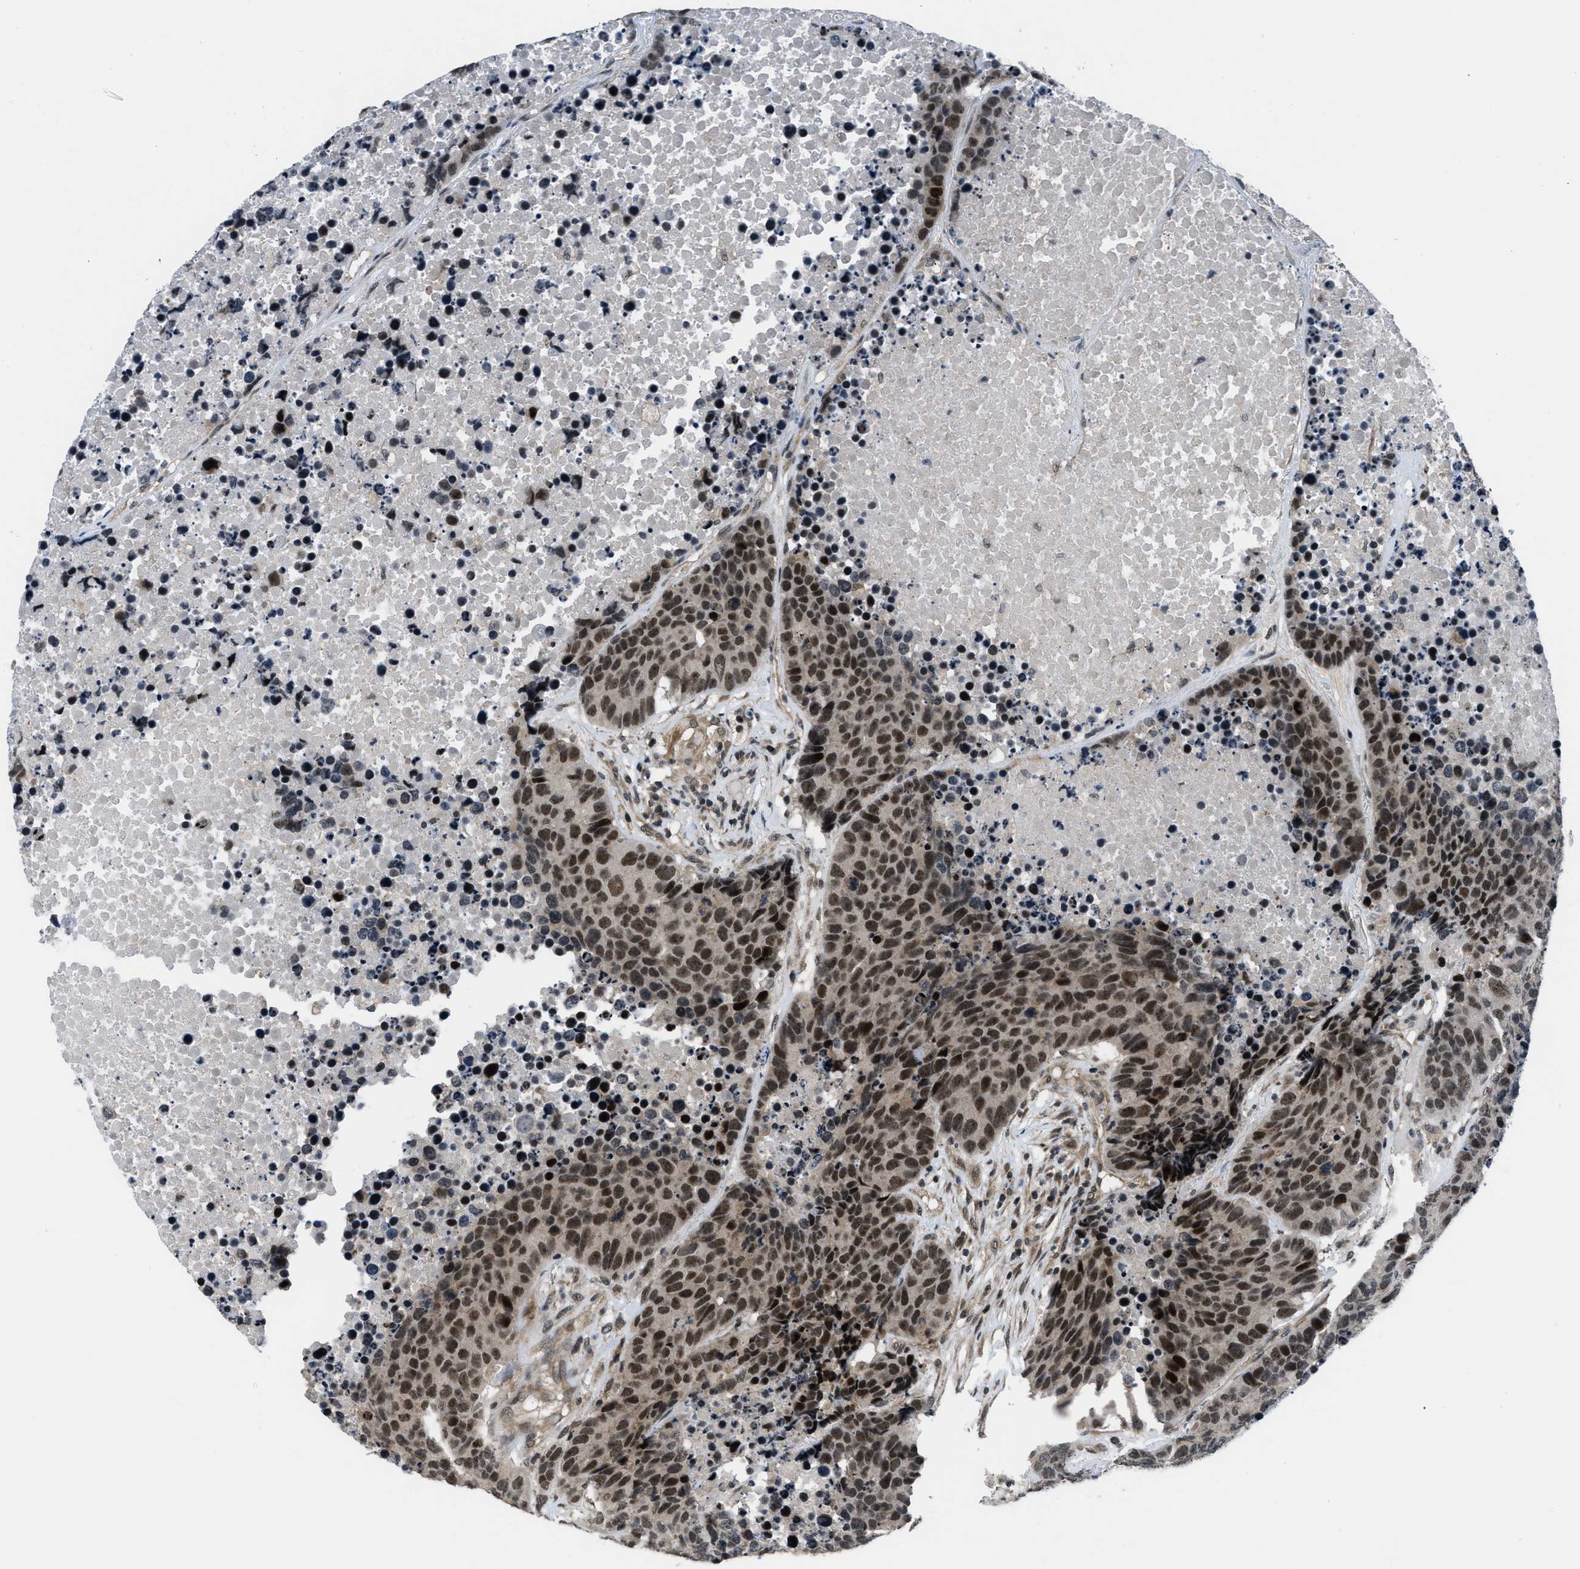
{"staining": {"intensity": "strong", "quantity": ">75%", "location": "nuclear"}, "tissue": "carcinoid", "cell_type": "Tumor cells", "image_type": "cancer", "snomed": [{"axis": "morphology", "description": "Carcinoid, malignant, NOS"}, {"axis": "topography", "description": "Lung"}], "caption": "Protein expression by immunohistochemistry (IHC) reveals strong nuclear positivity in approximately >75% of tumor cells in carcinoid (malignant).", "gene": "SETD5", "patient": {"sex": "male", "age": 60}}